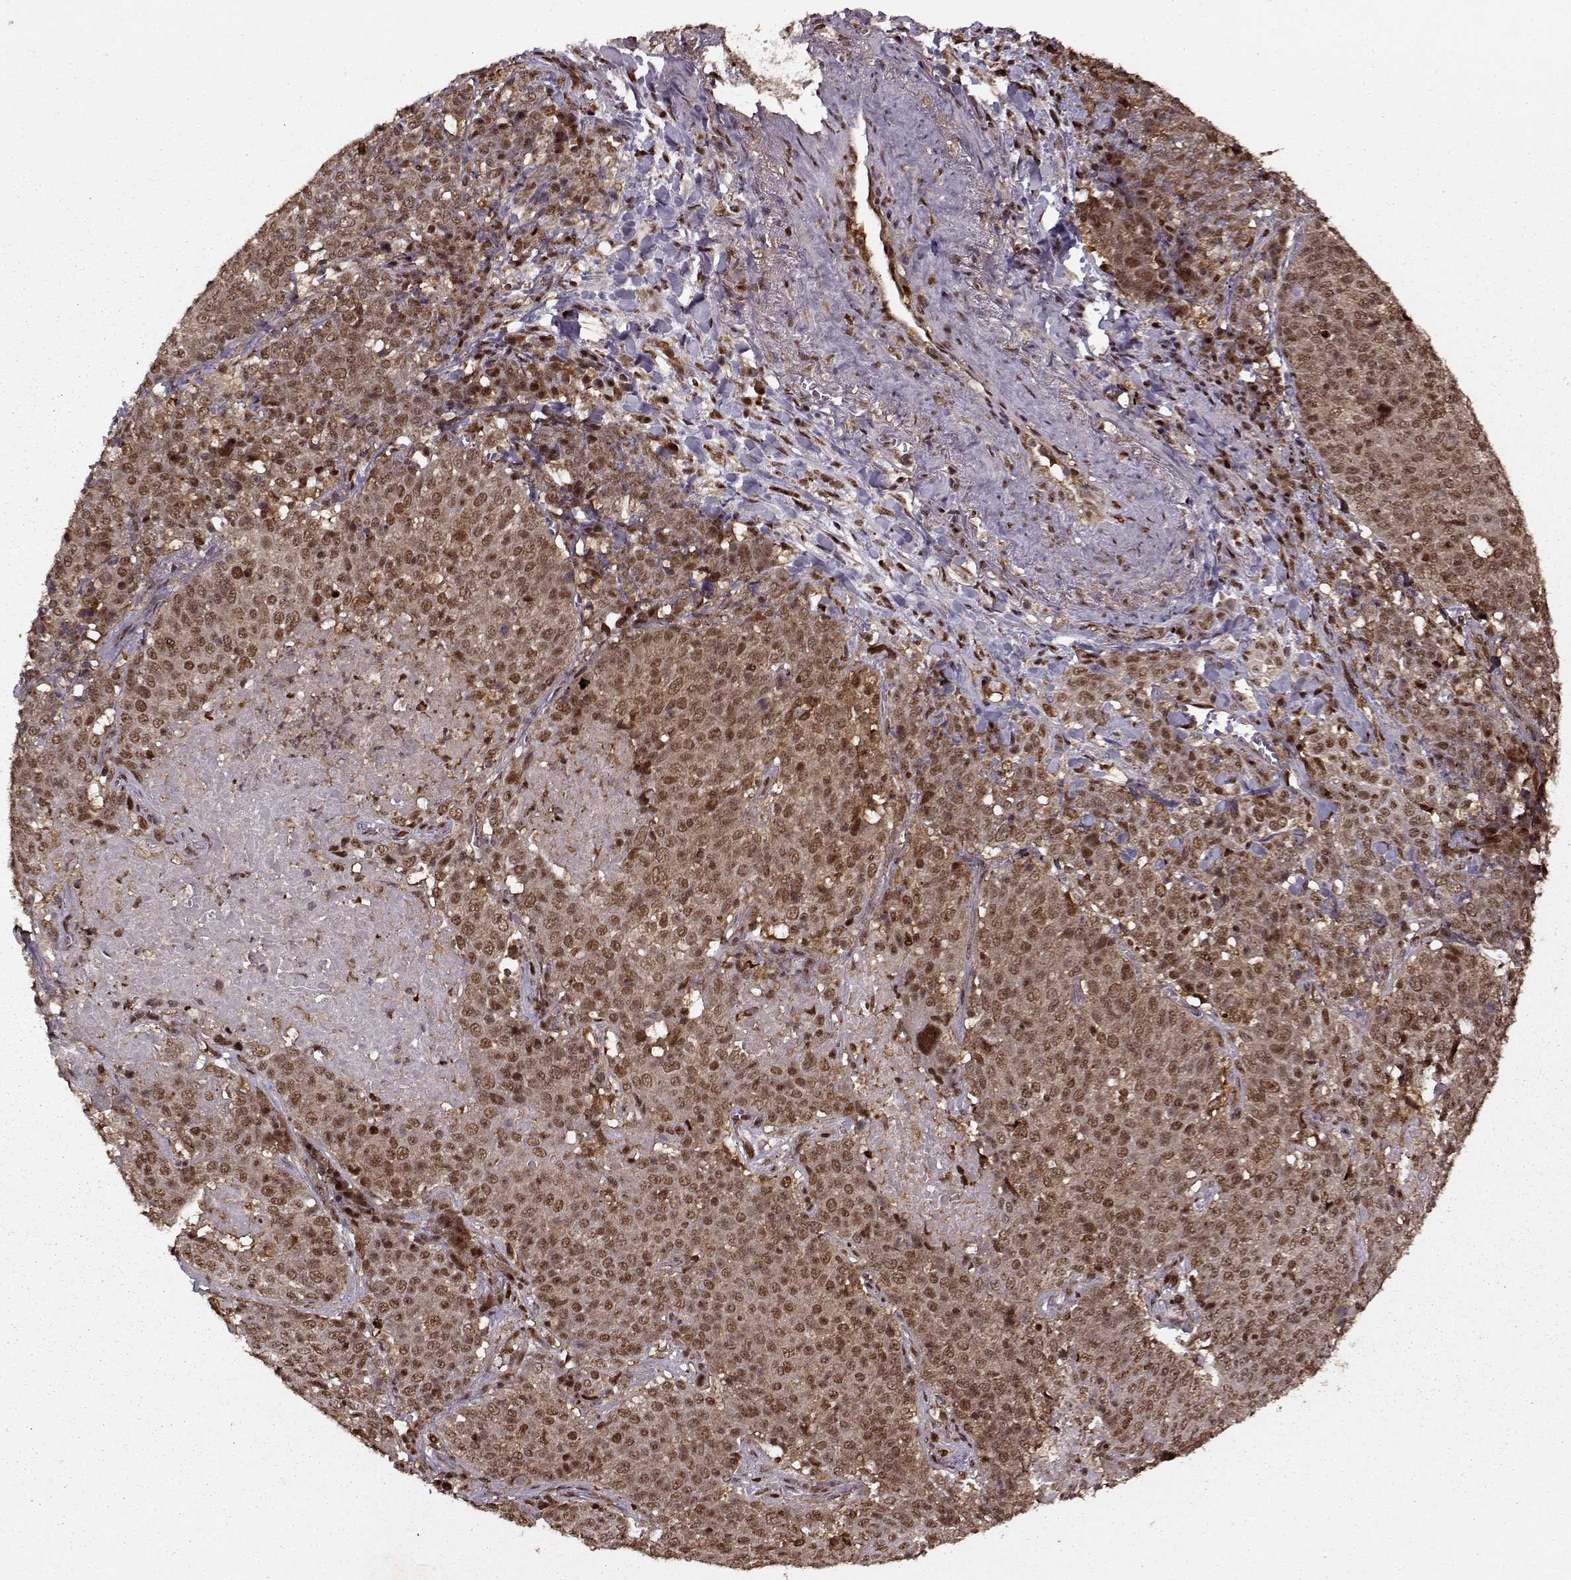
{"staining": {"intensity": "moderate", "quantity": ">75%", "location": "cytoplasmic/membranous,nuclear"}, "tissue": "lung cancer", "cell_type": "Tumor cells", "image_type": "cancer", "snomed": [{"axis": "morphology", "description": "Squamous cell carcinoma, NOS"}, {"axis": "topography", "description": "Lung"}], "caption": "A medium amount of moderate cytoplasmic/membranous and nuclear expression is appreciated in approximately >75% of tumor cells in squamous cell carcinoma (lung) tissue. The protein of interest is stained brown, and the nuclei are stained in blue (DAB IHC with brightfield microscopy, high magnification).", "gene": "PSMA7", "patient": {"sex": "male", "age": 82}}